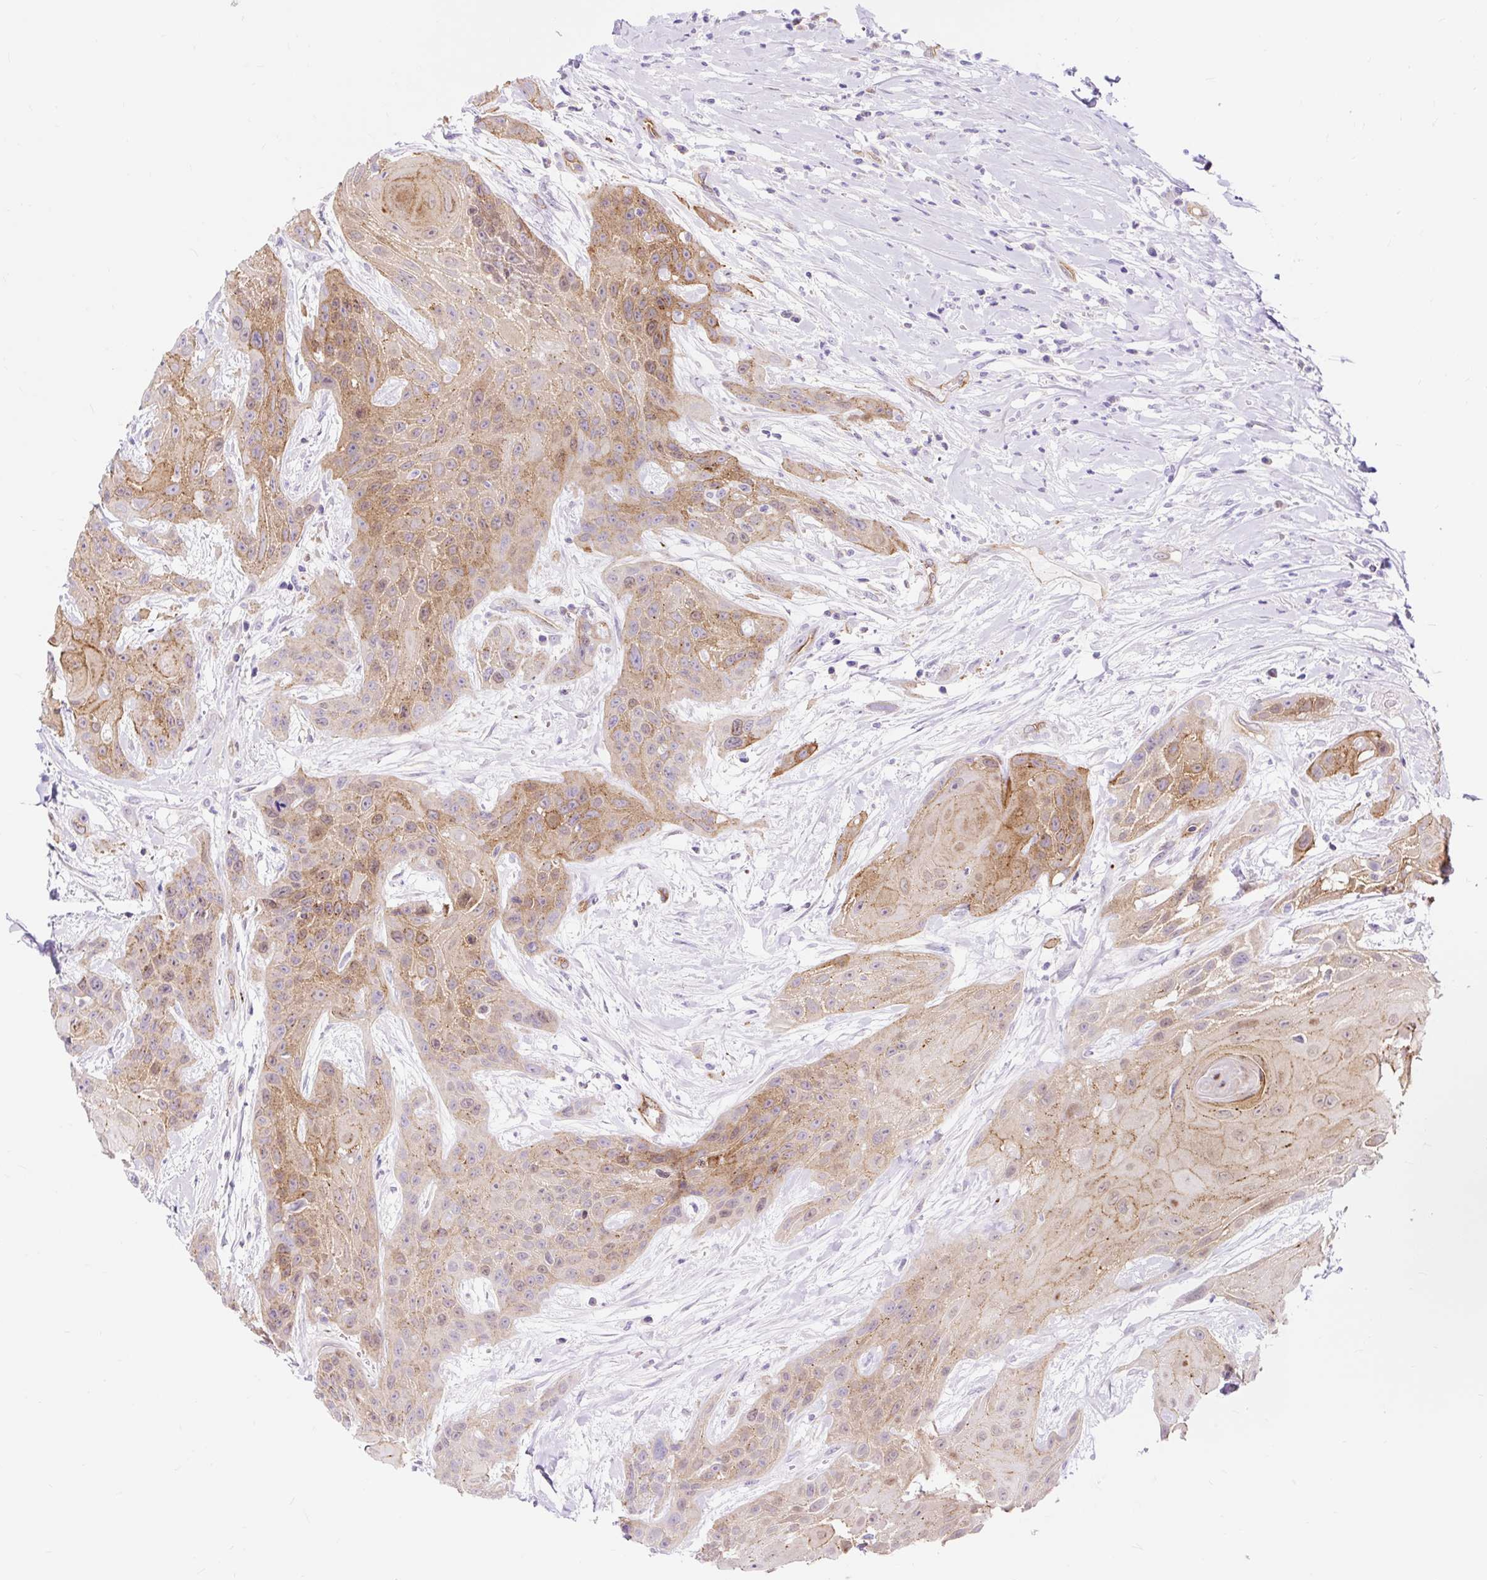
{"staining": {"intensity": "moderate", "quantity": "25%-75%", "location": "cytoplasmic/membranous"}, "tissue": "head and neck cancer", "cell_type": "Tumor cells", "image_type": "cancer", "snomed": [{"axis": "morphology", "description": "Squamous cell carcinoma, NOS"}, {"axis": "topography", "description": "Head-Neck"}], "caption": "Immunohistochemical staining of head and neck cancer (squamous cell carcinoma) reveals medium levels of moderate cytoplasmic/membranous staining in approximately 25%-75% of tumor cells. (IHC, brightfield microscopy, high magnification).", "gene": "HIP1R", "patient": {"sex": "female", "age": 73}}